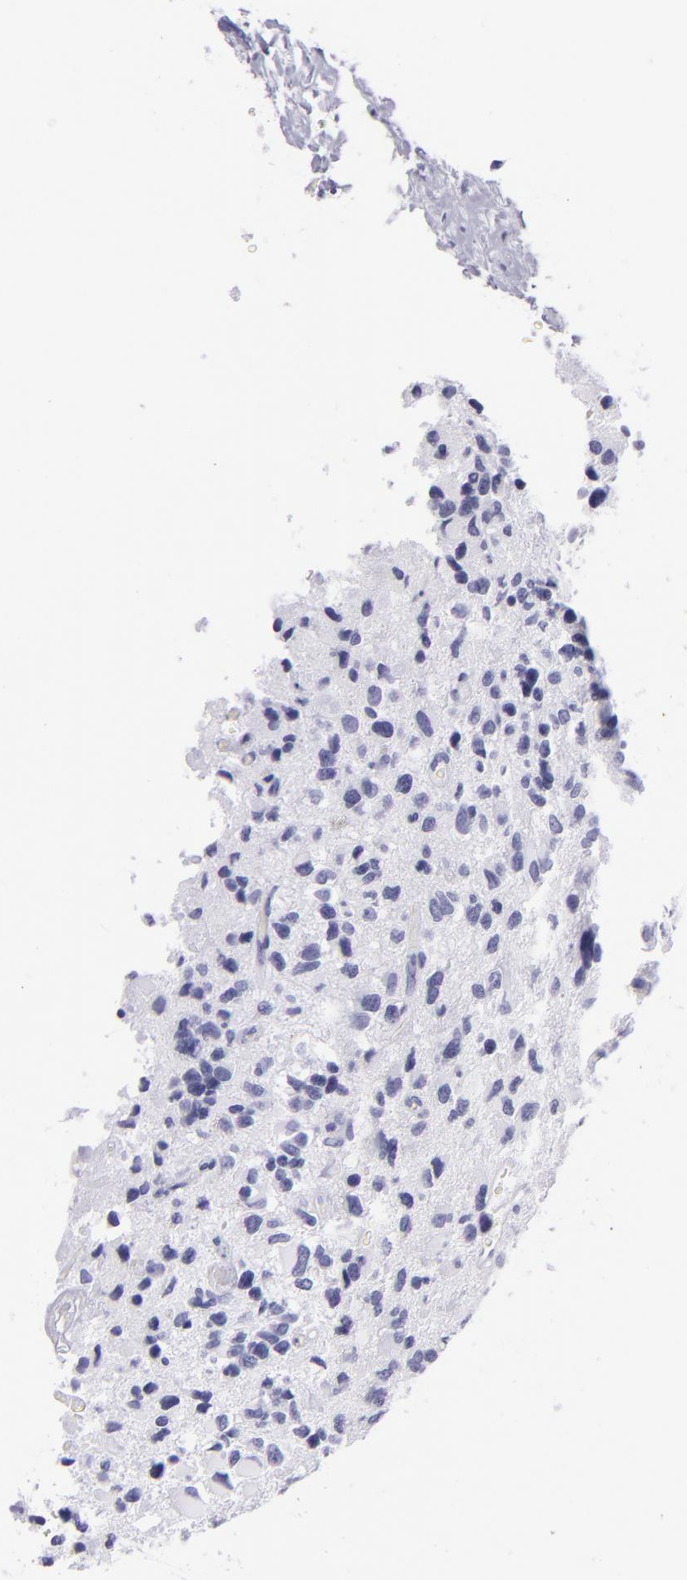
{"staining": {"intensity": "negative", "quantity": "none", "location": "none"}, "tissue": "glioma", "cell_type": "Tumor cells", "image_type": "cancer", "snomed": [{"axis": "morphology", "description": "Glioma, malignant, High grade"}, {"axis": "topography", "description": "Brain"}], "caption": "Image shows no protein expression in tumor cells of glioma tissue. (DAB (3,3'-diaminobenzidine) IHC visualized using brightfield microscopy, high magnification).", "gene": "PVALB", "patient": {"sex": "male", "age": 69}}